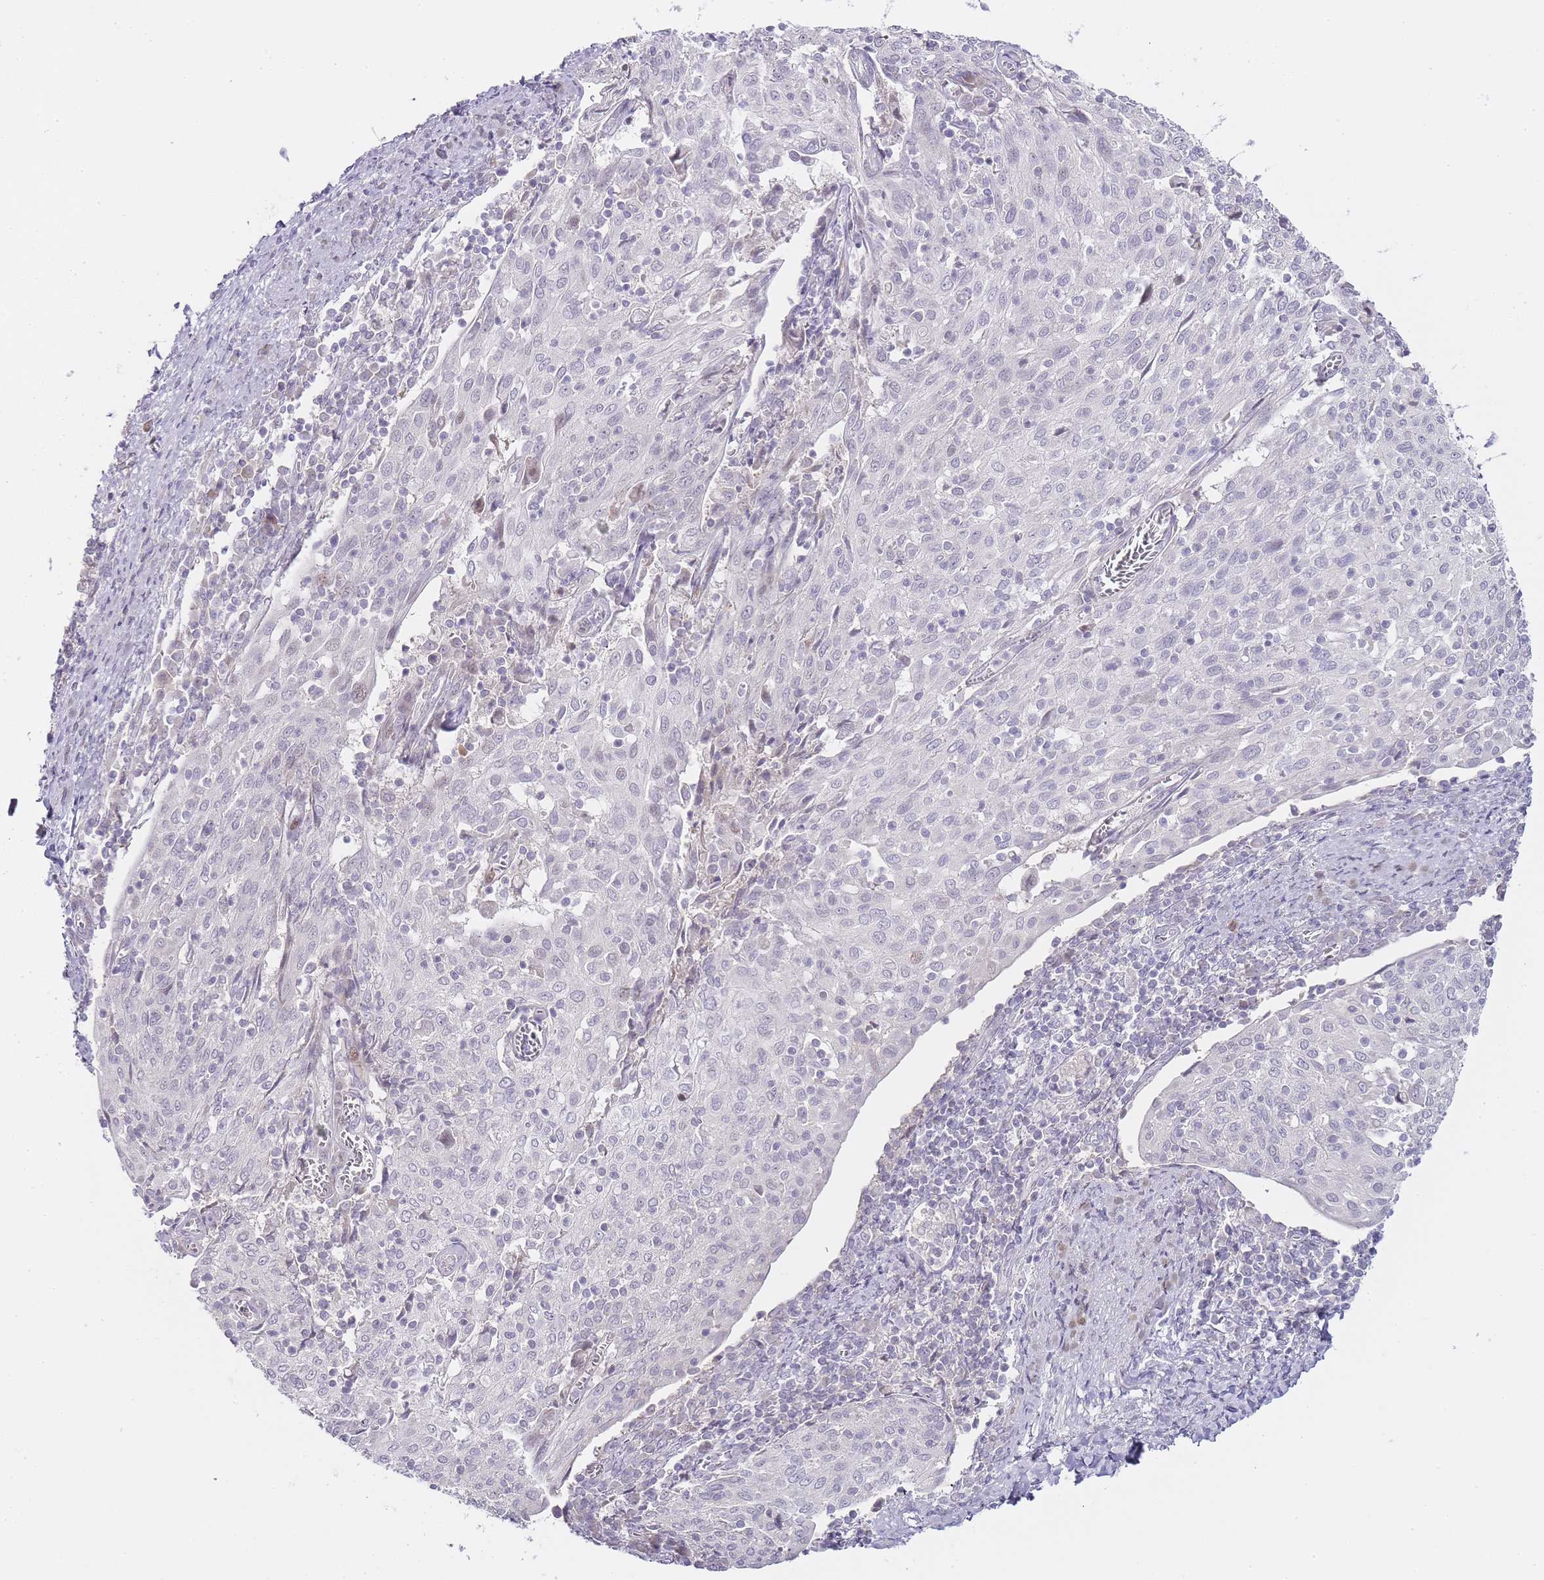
{"staining": {"intensity": "negative", "quantity": "none", "location": "none"}, "tissue": "cervical cancer", "cell_type": "Tumor cells", "image_type": "cancer", "snomed": [{"axis": "morphology", "description": "Squamous cell carcinoma, NOS"}, {"axis": "topography", "description": "Cervix"}], "caption": "High magnification brightfield microscopy of cervical cancer stained with DAB (3,3'-diaminobenzidine) (brown) and counterstained with hematoxylin (blue): tumor cells show no significant positivity.", "gene": "OGG1", "patient": {"sex": "female", "age": 52}}